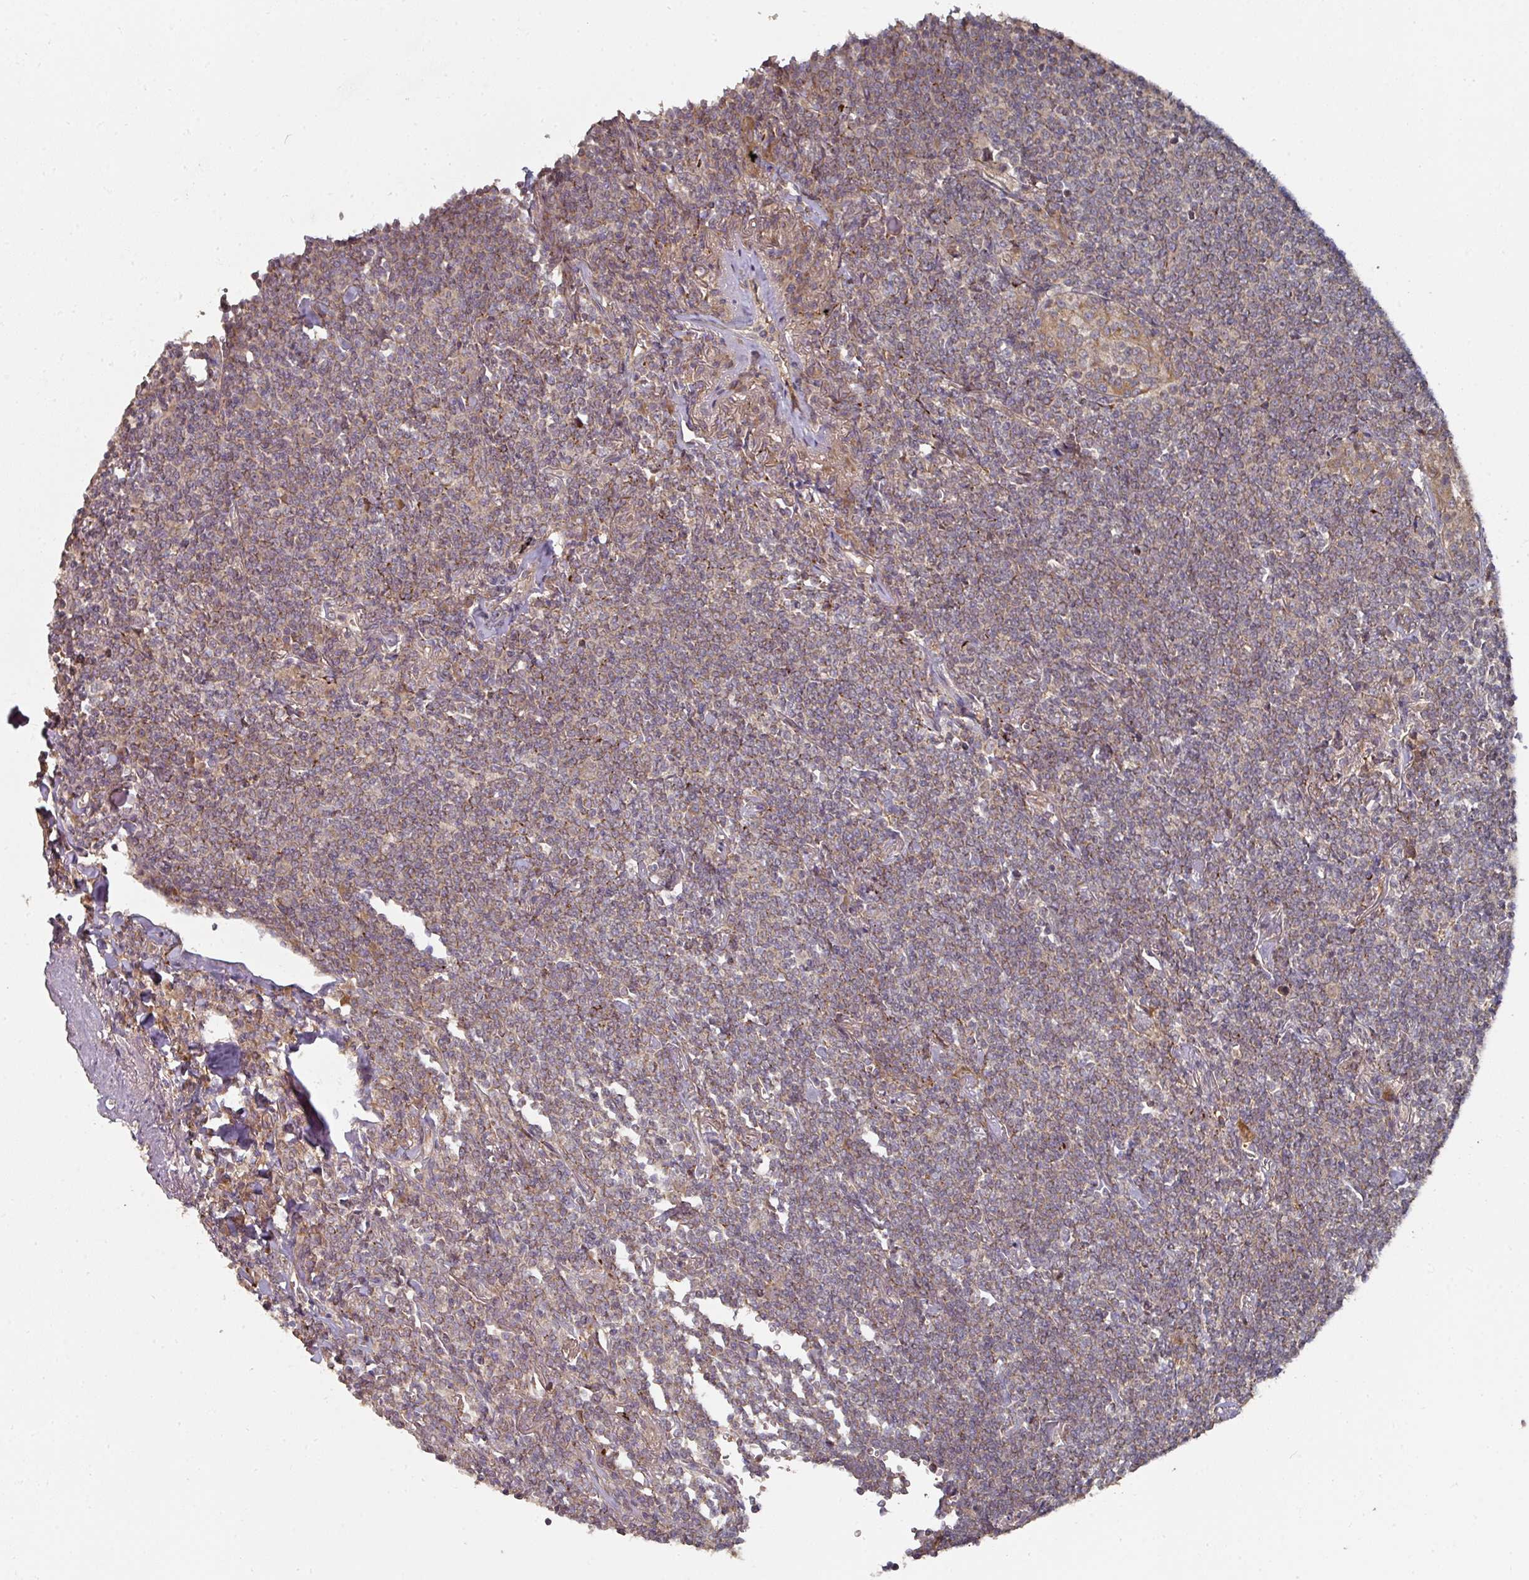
{"staining": {"intensity": "weak", "quantity": "<25%", "location": "cytoplasmic/membranous"}, "tissue": "lymphoma", "cell_type": "Tumor cells", "image_type": "cancer", "snomed": [{"axis": "morphology", "description": "Malignant lymphoma, non-Hodgkin's type, Low grade"}, {"axis": "topography", "description": "Lung"}], "caption": "An immunohistochemistry image of lymphoma is shown. There is no staining in tumor cells of lymphoma.", "gene": "DNAJC7", "patient": {"sex": "female", "age": 71}}